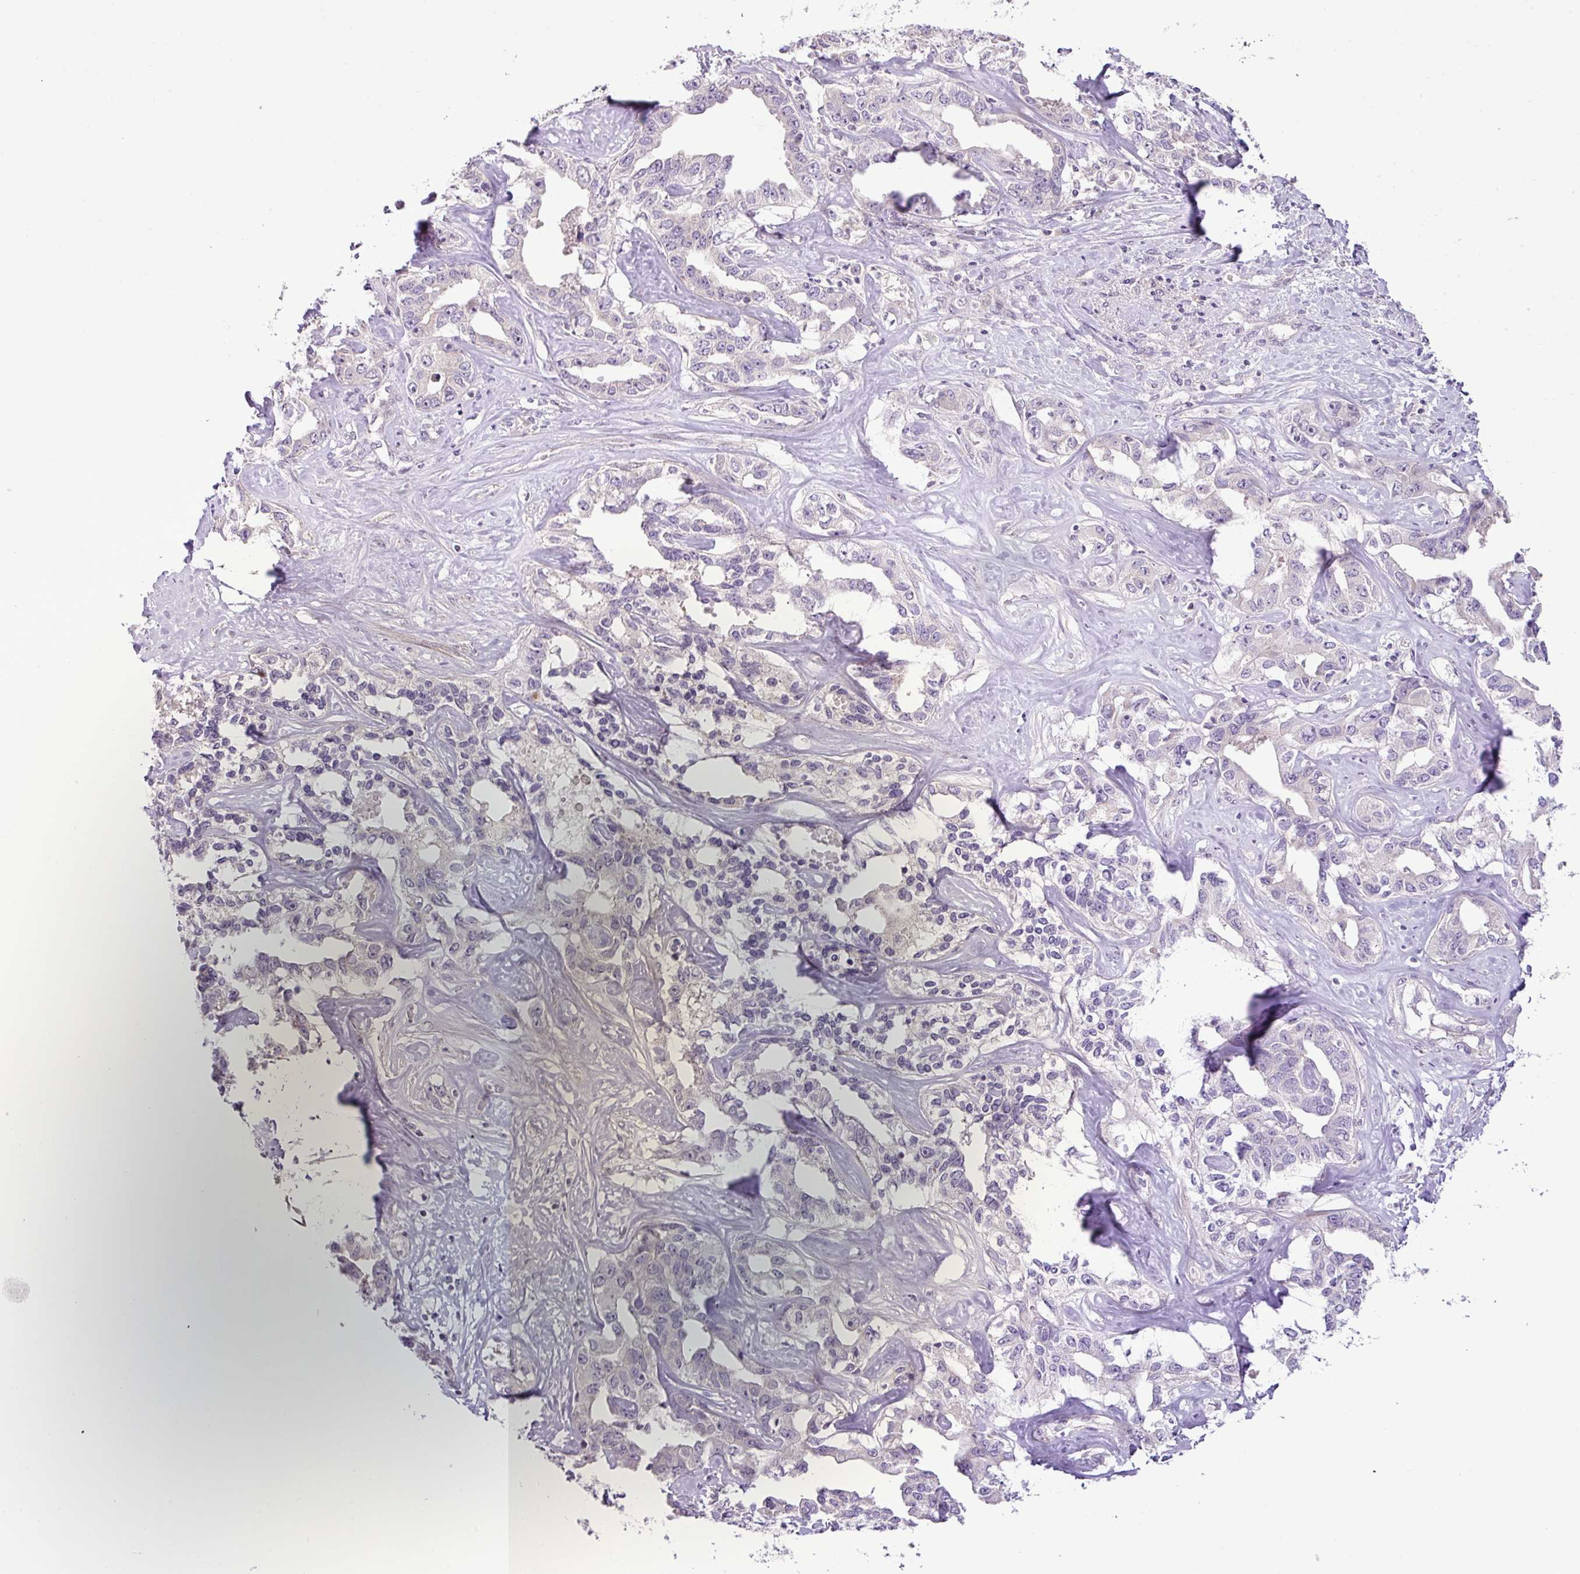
{"staining": {"intensity": "negative", "quantity": "none", "location": "none"}, "tissue": "liver cancer", "cell_type": "Tumor cells", "image_type": "cancer", "snomed": [{"axis": "morphology", "description": "Cholangiocarcinoma"}, {"axis": "topography", "description": "Liver"}], "caption": "Immunohistochemistry photomicrograph of liver cancer stained for a protein (brown), which reveals no staining in tumor cells.", "gene": "DNAJB13", "patient": {"sex": "male", "age": 59}}